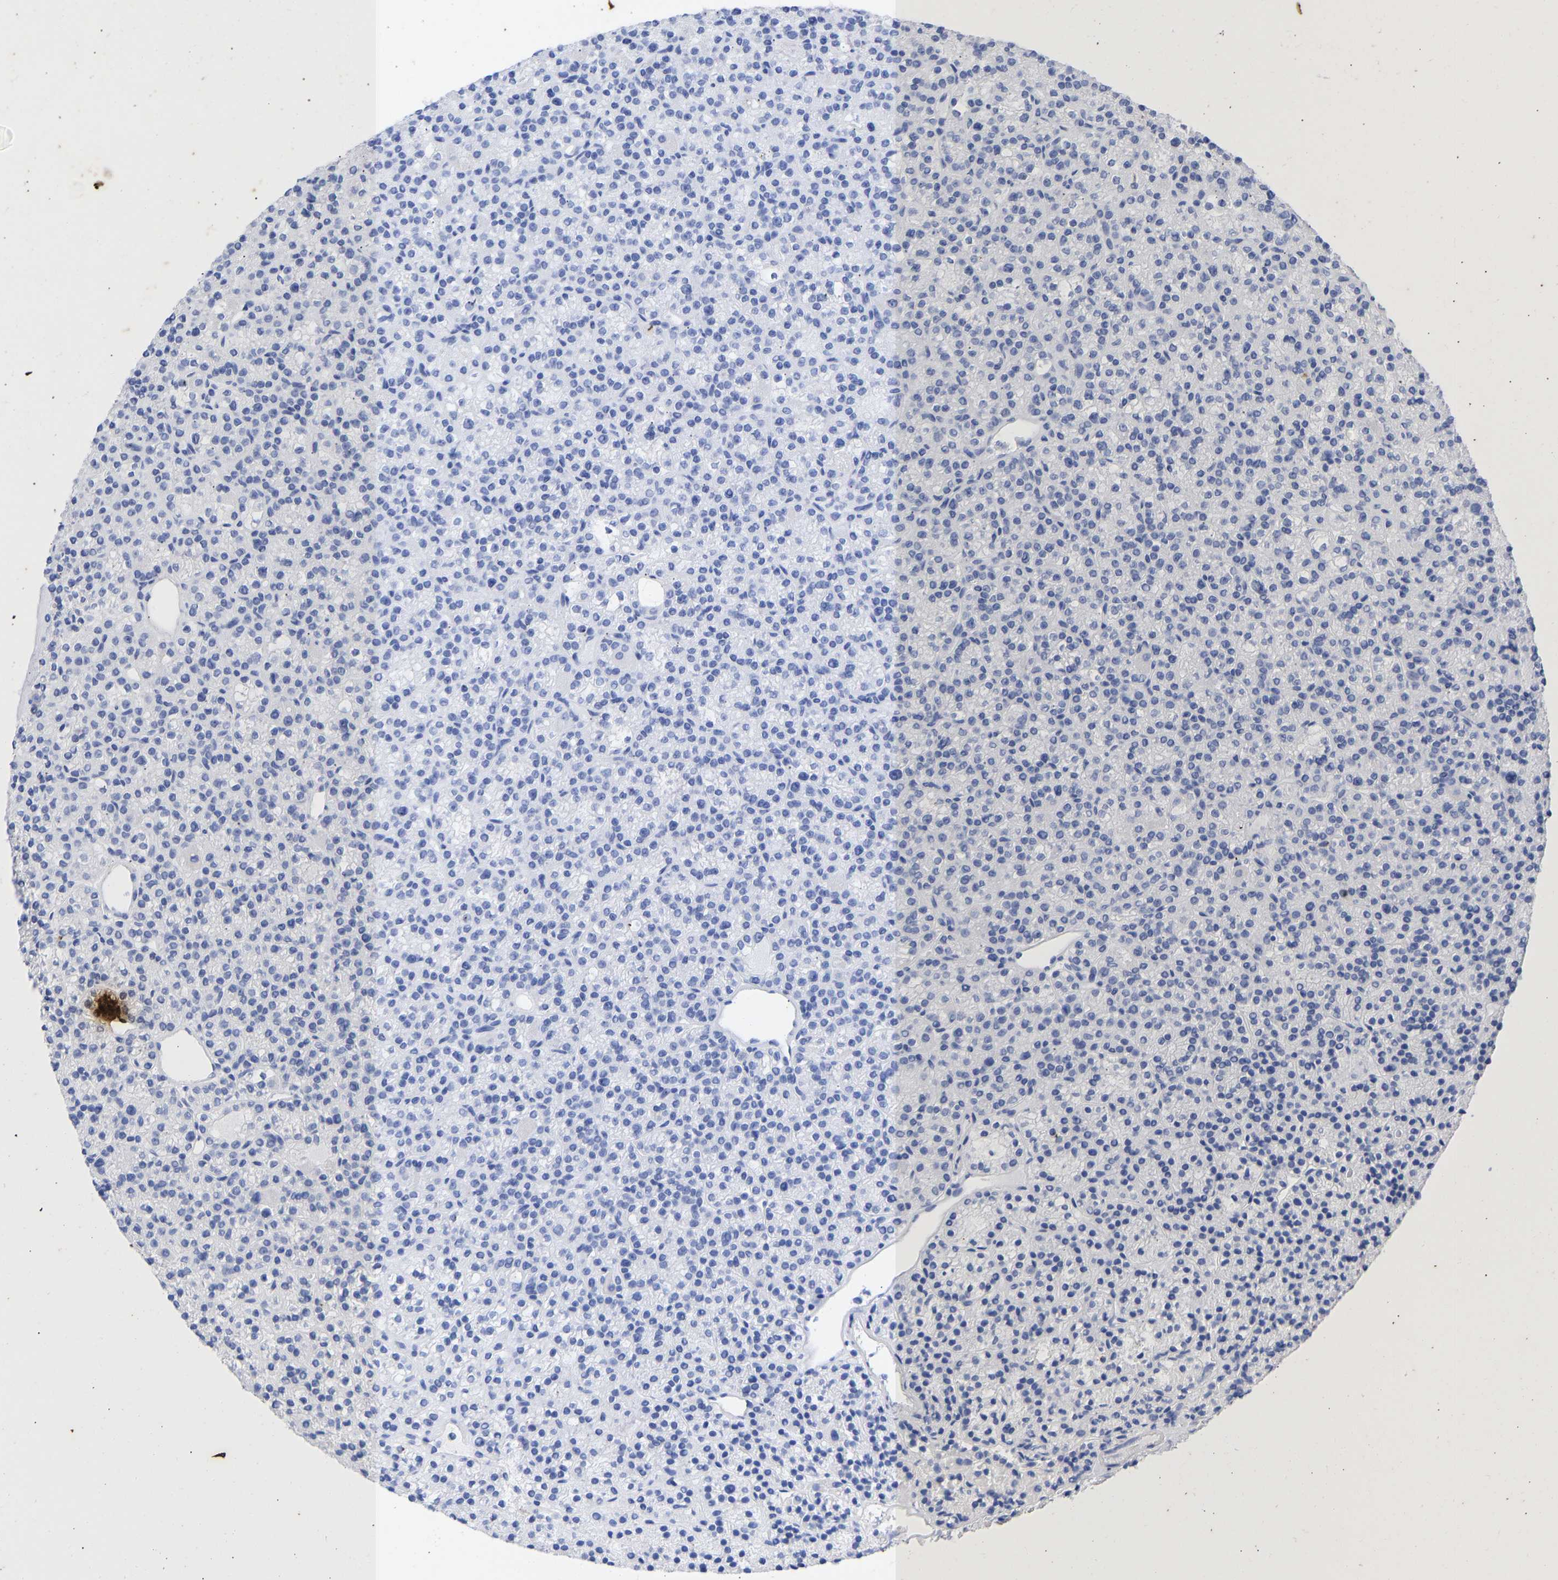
{"staining": {"intensity": "negative", "quantity": "none", "location": "none"}, "tissue": "parathyroid gland", "cell_type": "Glandular cells", "image_type": "normal", "snomed": [{"axis": "morphology", "description": "Normal tissue, NOS"}, {"axis": "morphology", "description": "Adenoma, NOS"}, {"axis": "topography", "description": "Parathyroid gland"}], "caption": "A histopathology image of human parathyroid gland is negative for staining in glandular cells.", "gene": "KRT1", "patient": {"sex": "female", "age": 64}}